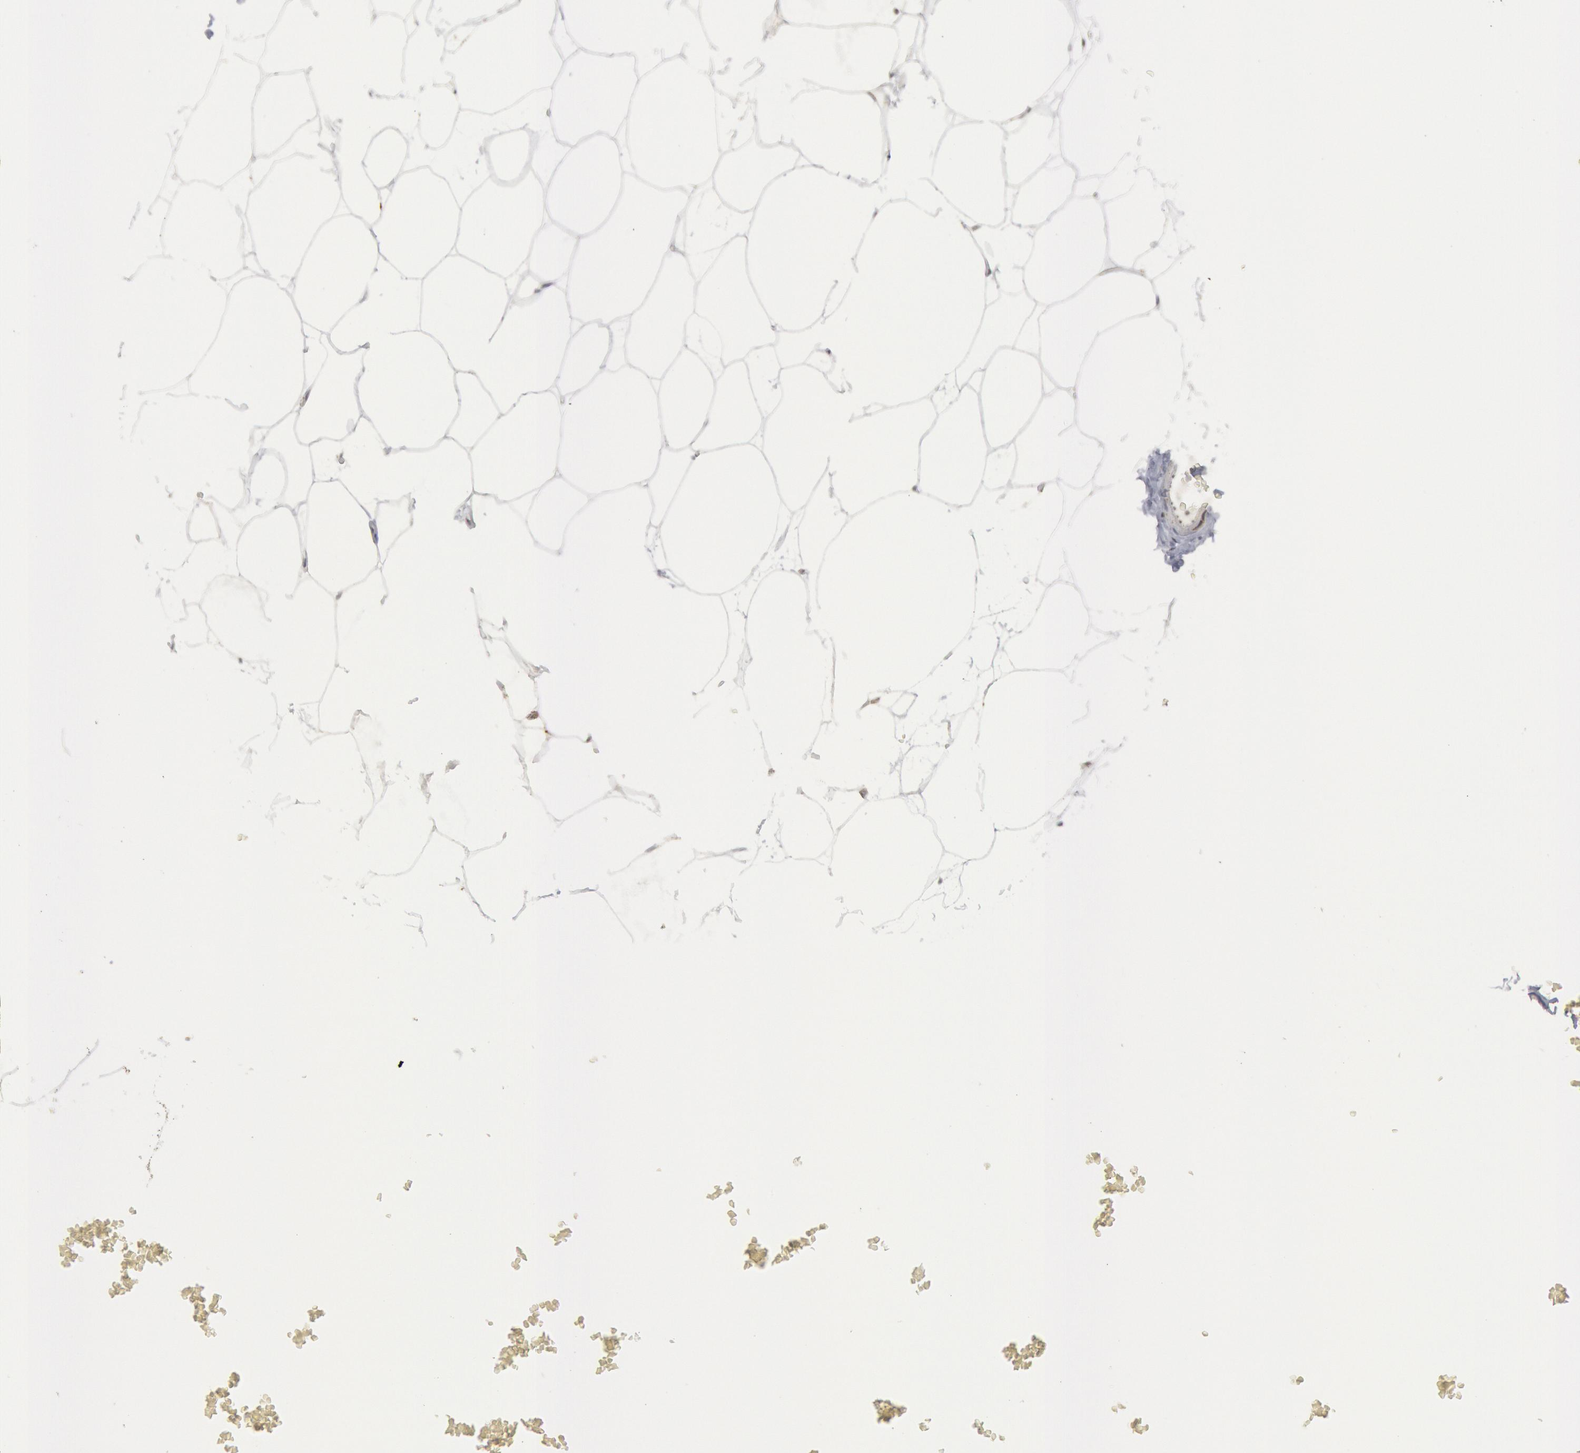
{"staining": {"intensity": "moderate", "quantity": "<25%", "location": "cytoplasmic/membranous"}, "tissue": "adipose tissue", "cell_type": "Adipocytes", "image_type": "normal", "snomed": [{"axis": "morphology", "description": "Normal tissue, NOS"}, {"axis": "morphology", "description": "Duct carcinoma"}, {"axis": "topography", "description": "Breast"}, {"axis": "topography", "description": "Adipose tissue"}], "caption": "Protein positivity by immunohistochemistry displays moderate cytoplasmic/membranous positivity in approximately <25% of adipocytes in benign adipose tissue. (brown staining indicates protein expression, while blue staining denotes nuclei).", "gene": "CASP9", "patient": {"sex": "female", "age": 37}}